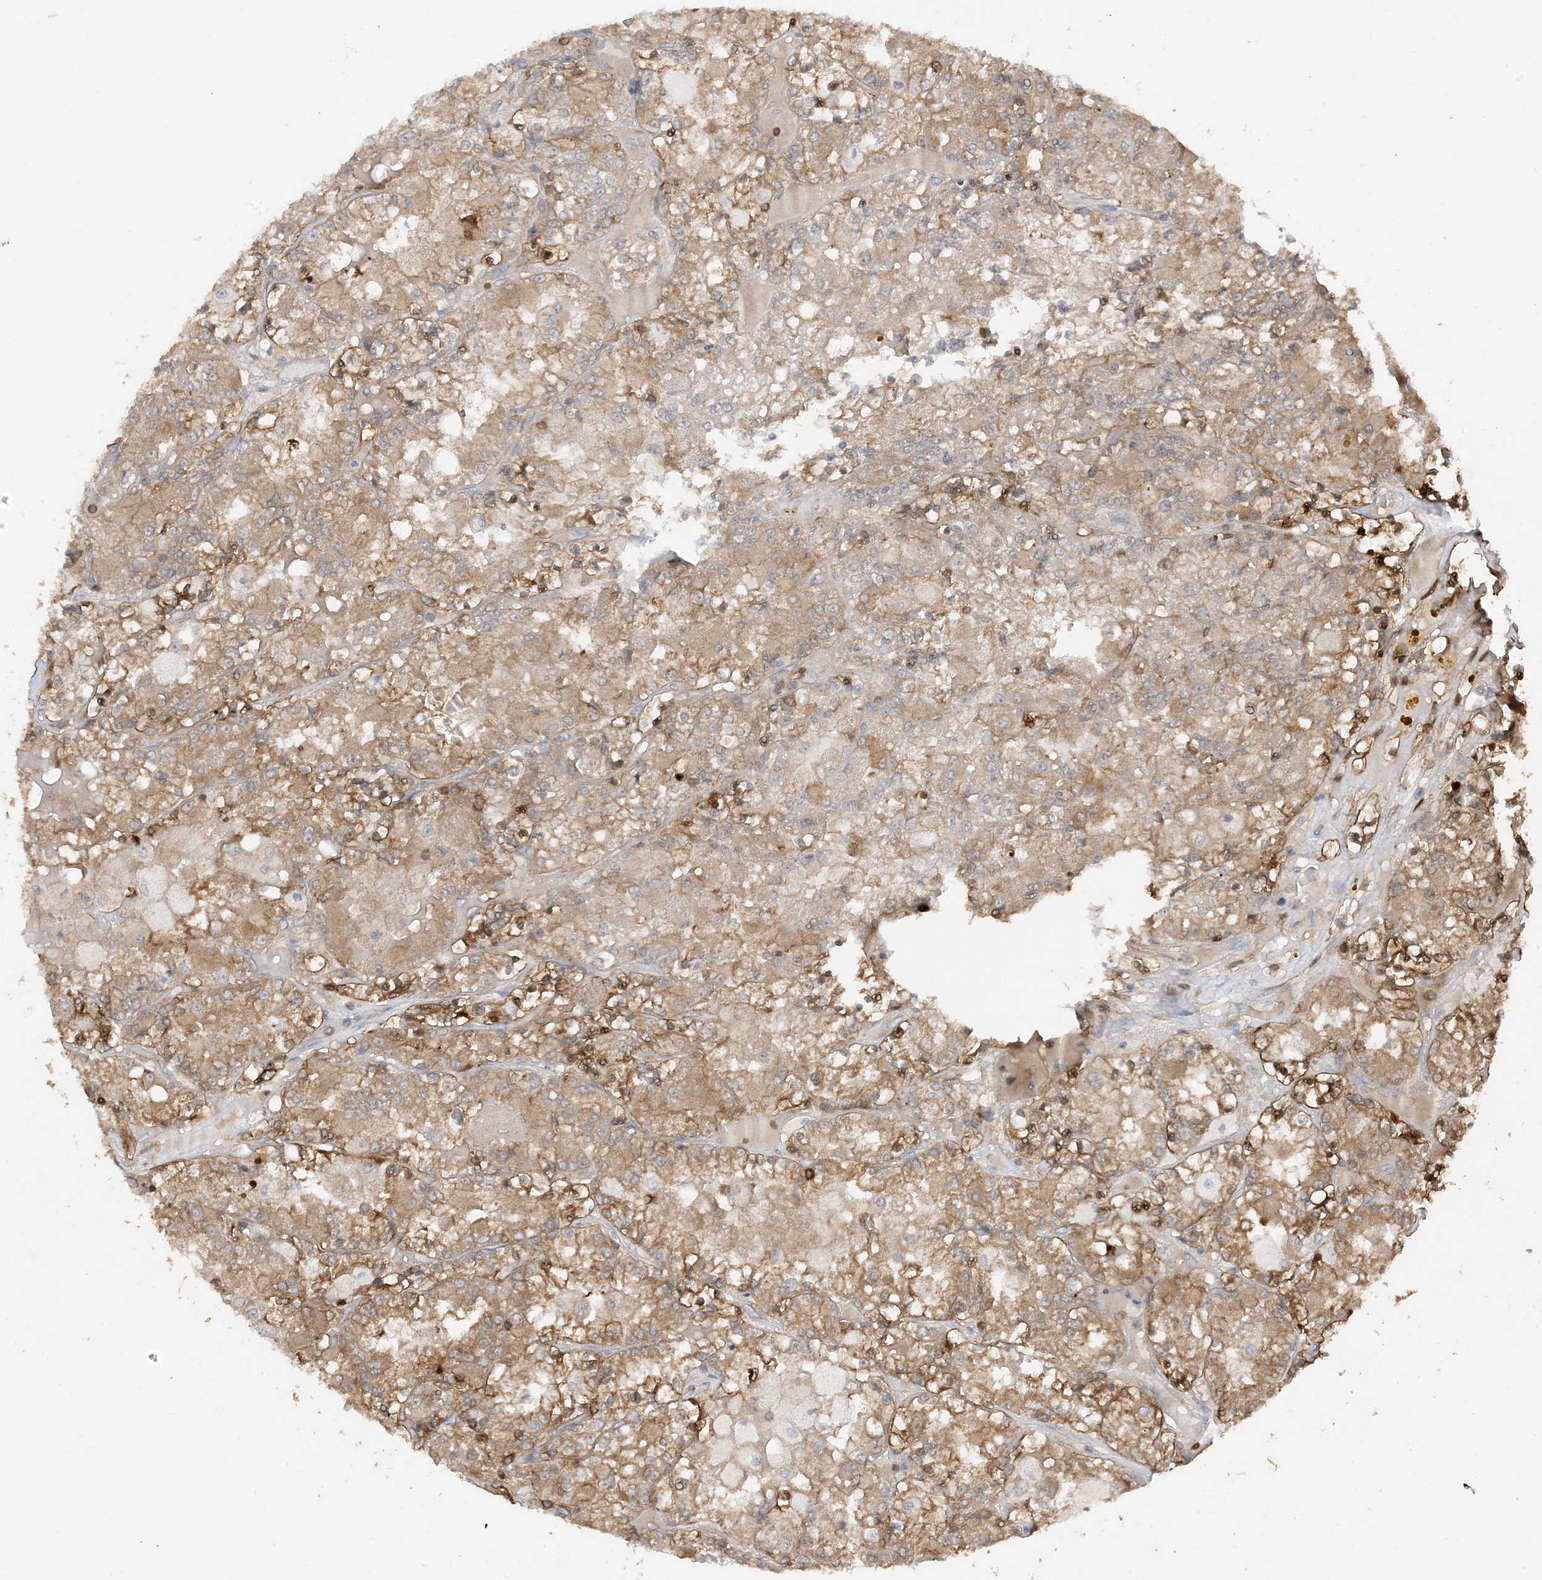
{"staining": {"intensity": "moderate", "quantity": ">75%", "location": "cytoplasmic/membranous"}, "tissue": "renal cancer", "cell_type": "Tumor cells", "image_type": "cancer", "snomed": [{"axis": "morphology", "description": "Adenocarcinoma, NOS"}, {"axis": "topography", "description": "Kidney"}], "caption": "Immunohistochemistry histopathology image of neoplastic tissue: human adenocarcinoma (renal) stained using IHC shows medium levels of moderate protein expression localized specifically in the cytoplasmic/membranous of tumor cells, appearing as a cytoplasmic/membranous brown color.", "gene": "PHACTR2", "patient": {"sex": "female", "age": 56}}